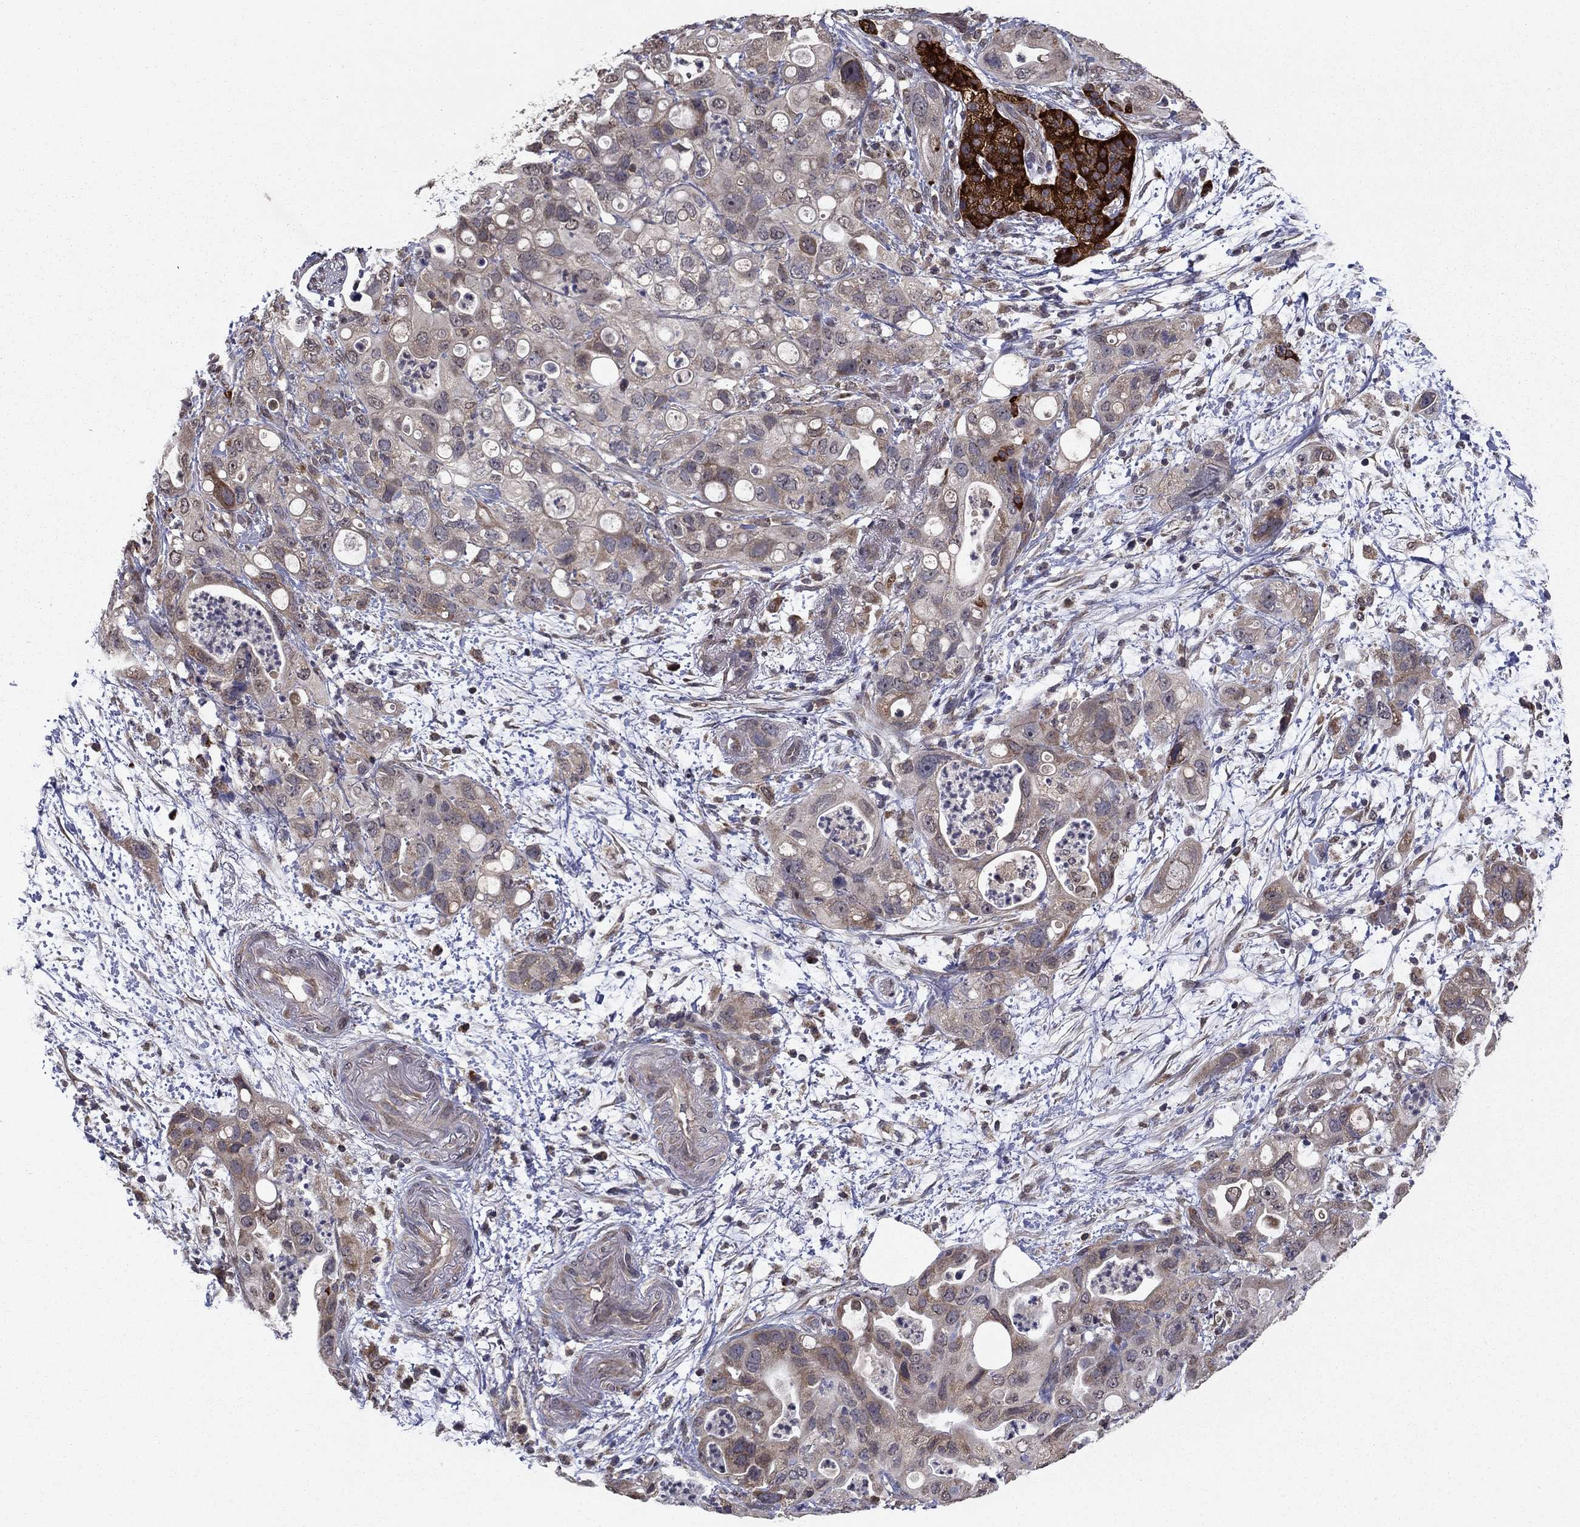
{"staining": {"intensity": "negative", "quantity": "none", "location": "none"}, "tissue": "pancreatic cancer", "cell_type": "Tumor cells", "image_type": "cancer", "snomed": [{"axis": "morphology", "description": "Adenocarcinoma, NOS"}, {"axis": "topography", "description": "Pancreas"}], "caption": "IHC of human pancreatic cancer (adenocarcinoma) shows no staining in tumor cells.", "gene": "SLC2A13", "patient": {"sex": "female", "age": 72}}